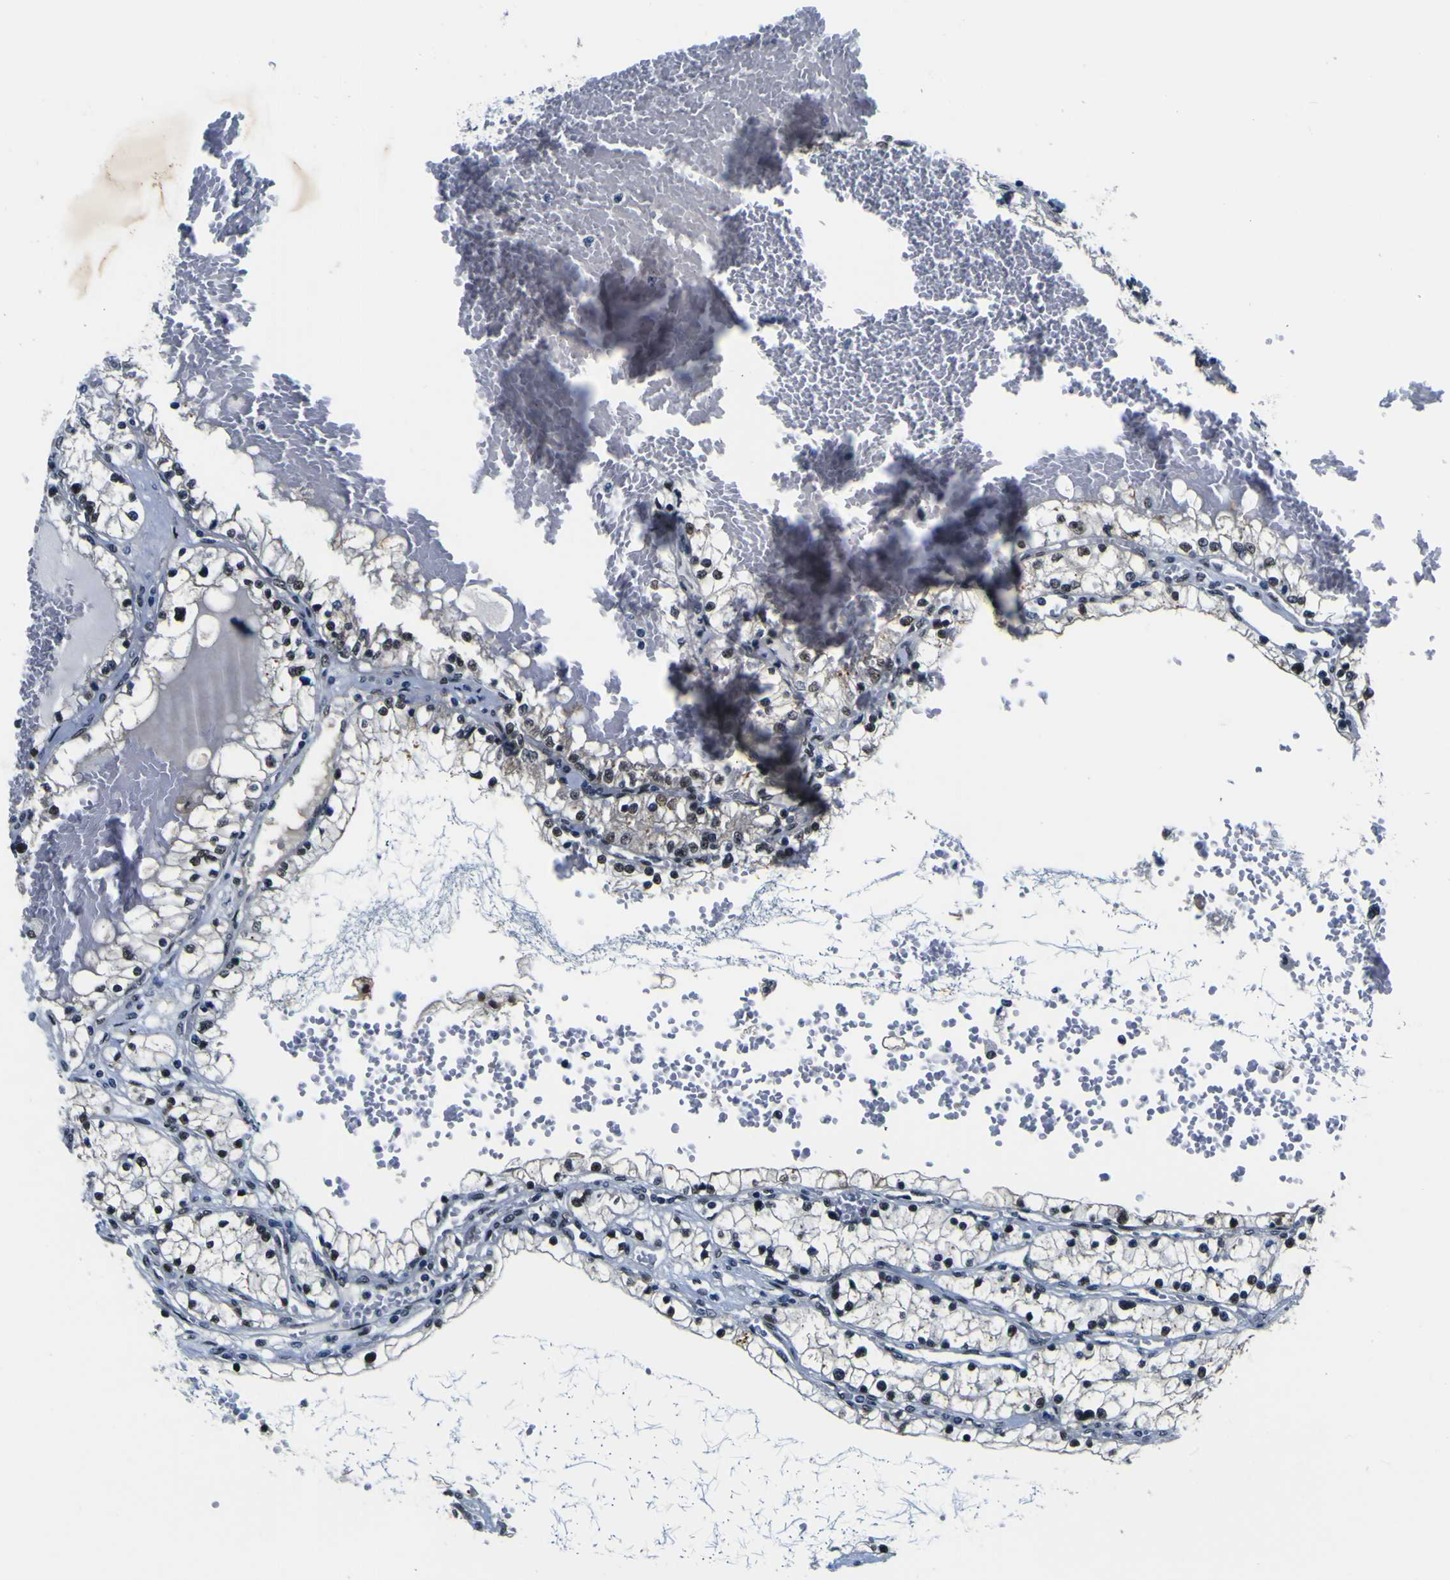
{"staining": {"intensity": "strong", "quantity": "25%-75%", "location": "nuclear"}, "tissue": "renal cancer", "cell_type": "Tumor cells", "image_type": "cancer", "snomed": [{"axis": "morphology", "description": "Adenocarcinoma, NOS"}, {"axis": "topography", "description": "Kidney"}], "caption": "A micrograph of renal cancer stained for a protein demonstrates strong nuclear brown staining in tumor cells.", "gene": "CUL4B", "patient": {"sex": "male", "age": 68}}